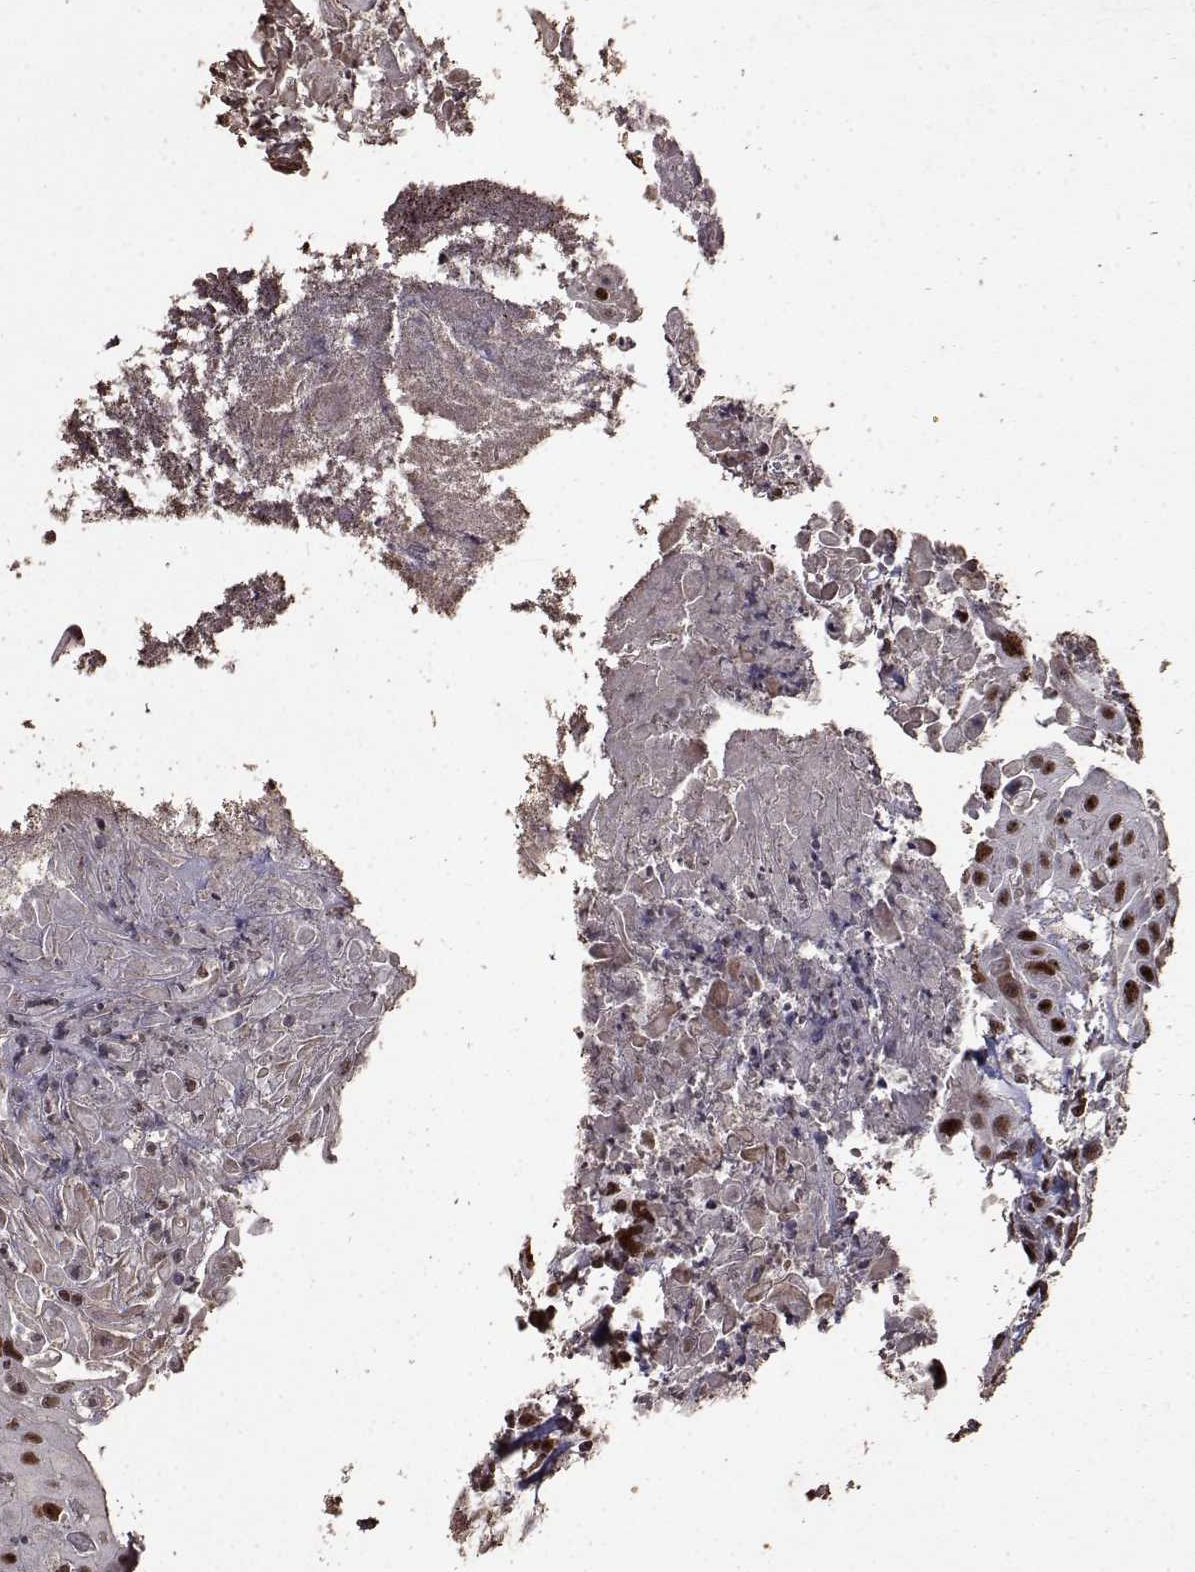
{"staining": {"intensity": "strong", "quantity": ">75%", "location": "nuclear"}, "tissue": "head and neck cancer", "cell_type": "Tumor cells", "image_type": "cancer", "snomed": [{"axis": "morphology", "description": "Squamous cell carcinoma, NOS"}, {"axis": "topography", "description": "Oral tissue"}, {"axis": "topography", "description": "Head-Neck"}], "caption": "High-power microscopy captured an immunohistochemistry (IHC) micrograph of squamous cell carcinoma (head and neck), revealing strong nuclear positivity in approximately >75% of tumor cells.", "gene": "TOE1", "patient": {"sex": "female", "age": 55}}